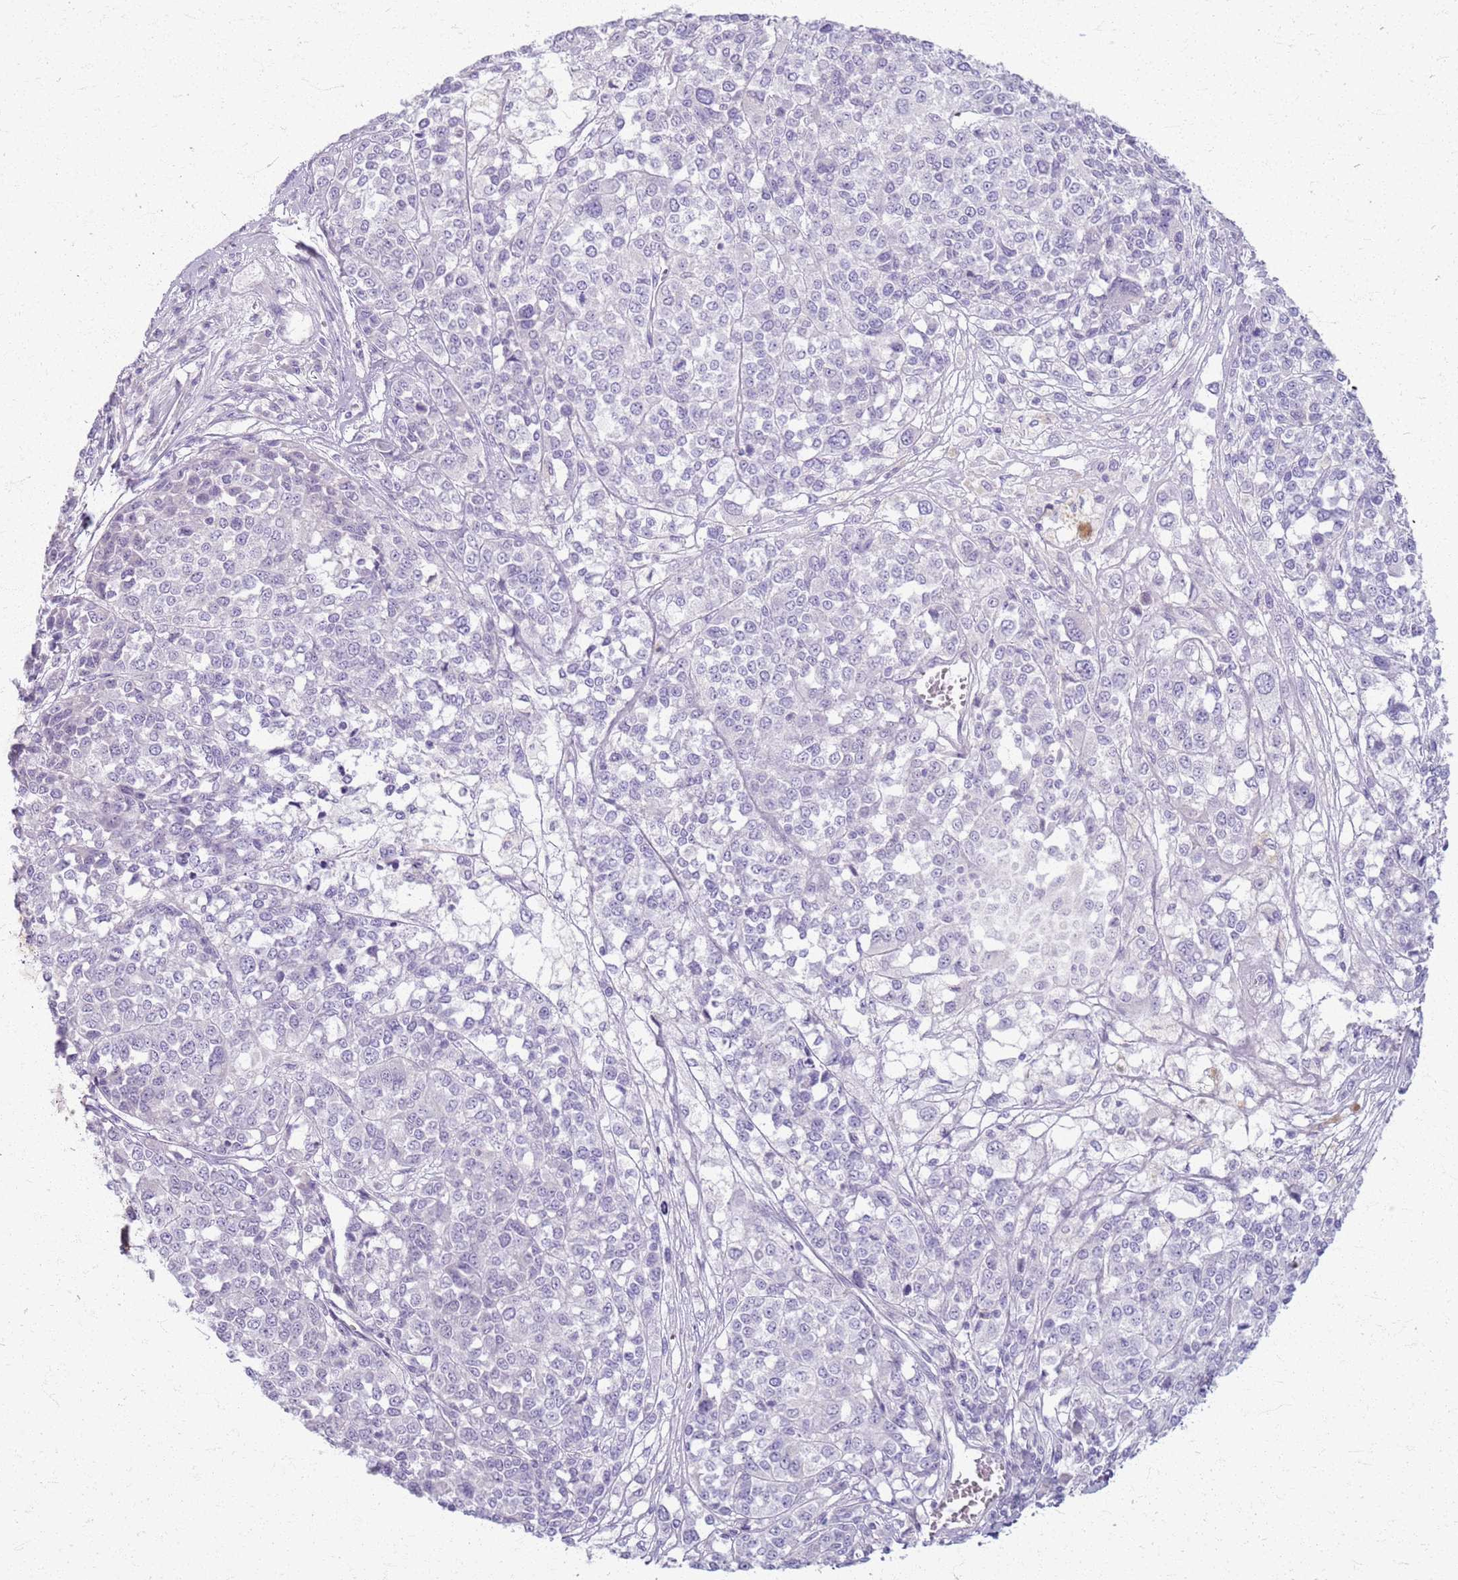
{"staining": {"intensity": "negative", "quantity": "none", "location": "none"}, "tissue": "melanoma", "cell_type": "Tumor cells", "image_type": "cancer", "snomed": [{"axis": "morphology", "description": "Malignant melanoma, Metastatic site"}, {"axis": "topography", "description": "Lymph node"}], "caption": "Immunohistochemical staining of melanoma reveals no significant expression in tumor cells.", "gene": "CSRP3", "patient": {"sex": "male", "age": 44}}